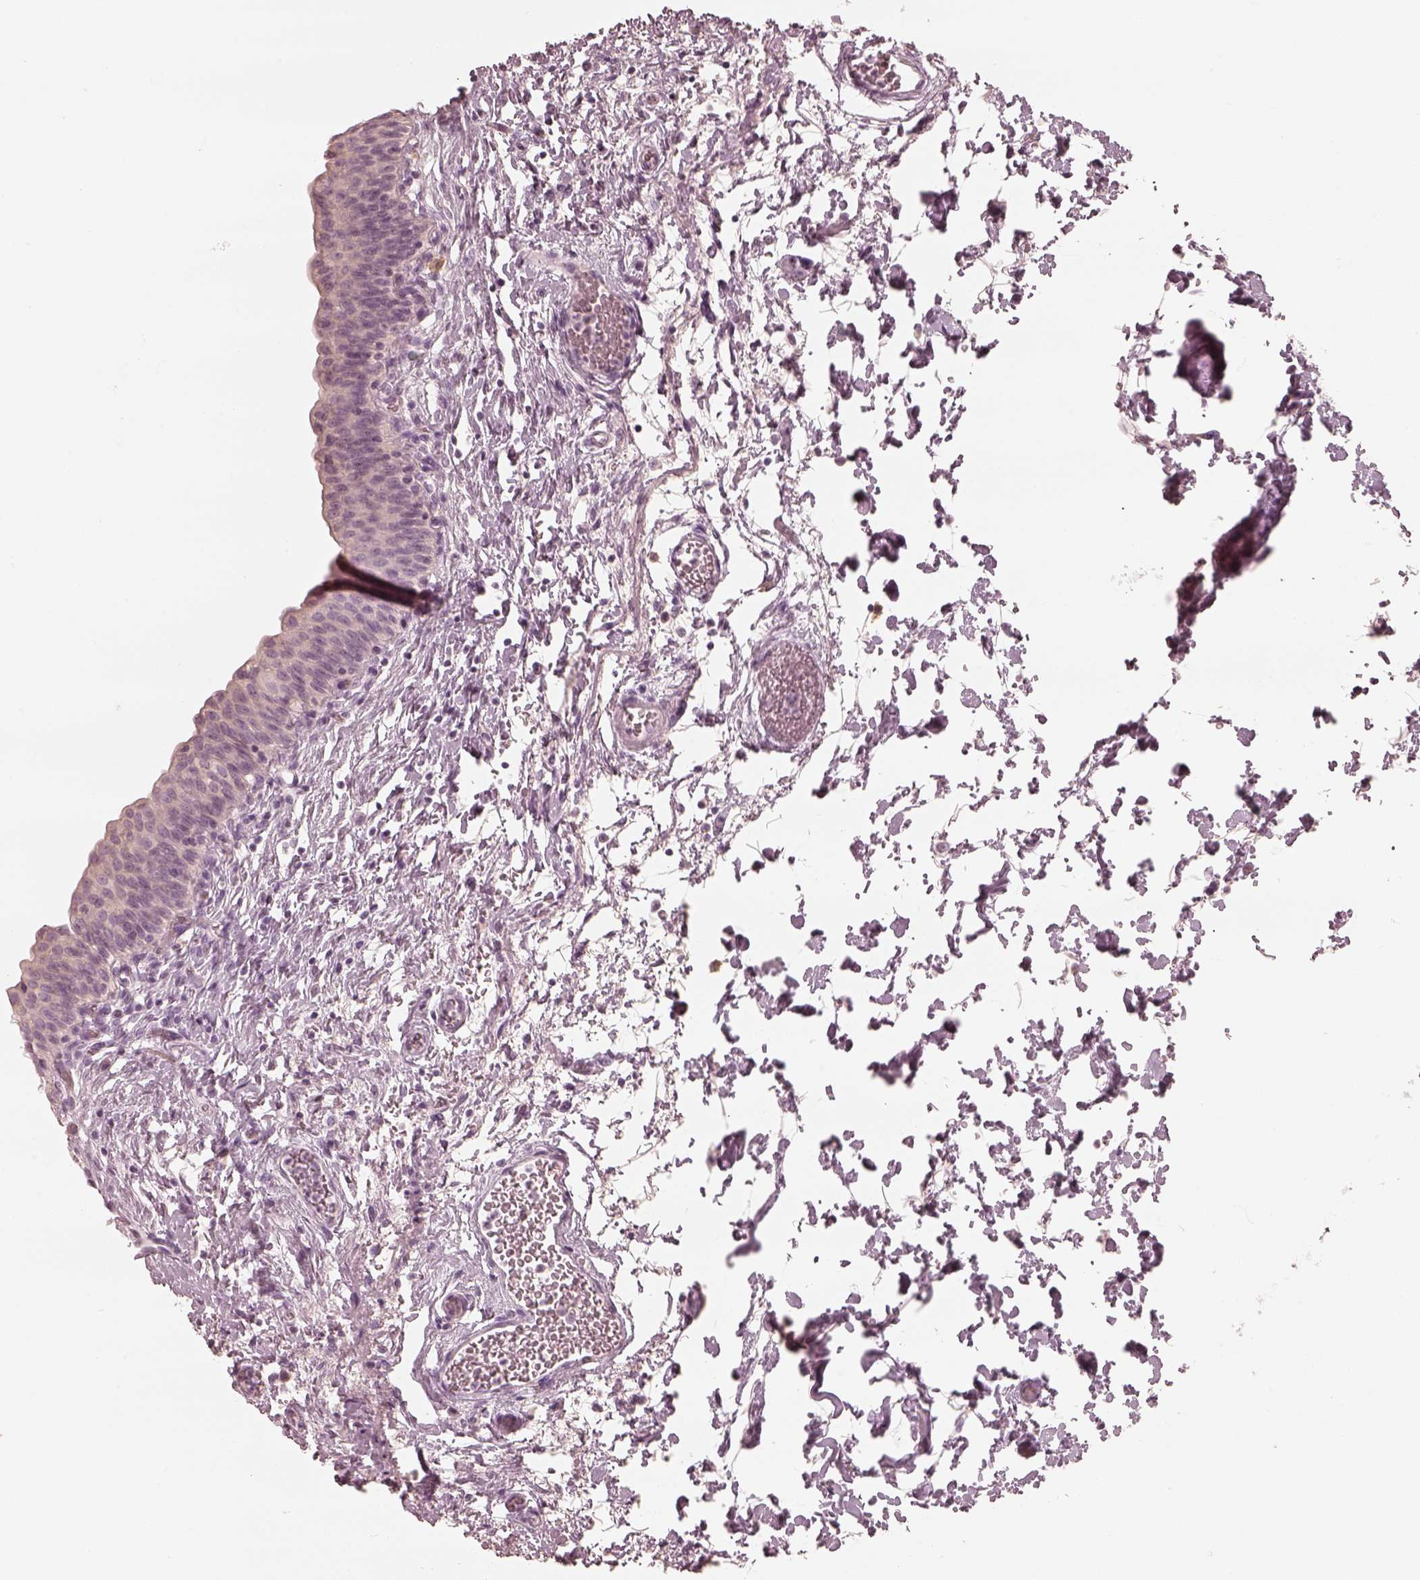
{"staining": {"intensity": "negative", "quantity": "none", "location": "none"}, "tissue": "urinary bladder", "cell_type": "Urothelial cells", "image_type": "normal", "snomed": [{"axis": "morphology", "description": "Normal tissue, NOS"}, {"axis": "topography", "description": "Urinary bladder"}], "caption": "Urothelial cells show no significant positivity in unremarkable urinary bladder. The staining is performed using DAB brown chromogen with nuclei counter-stained in using hematoxylin.", "gene": "CALR3", "patient": {"sex": "male", "age": 56}}